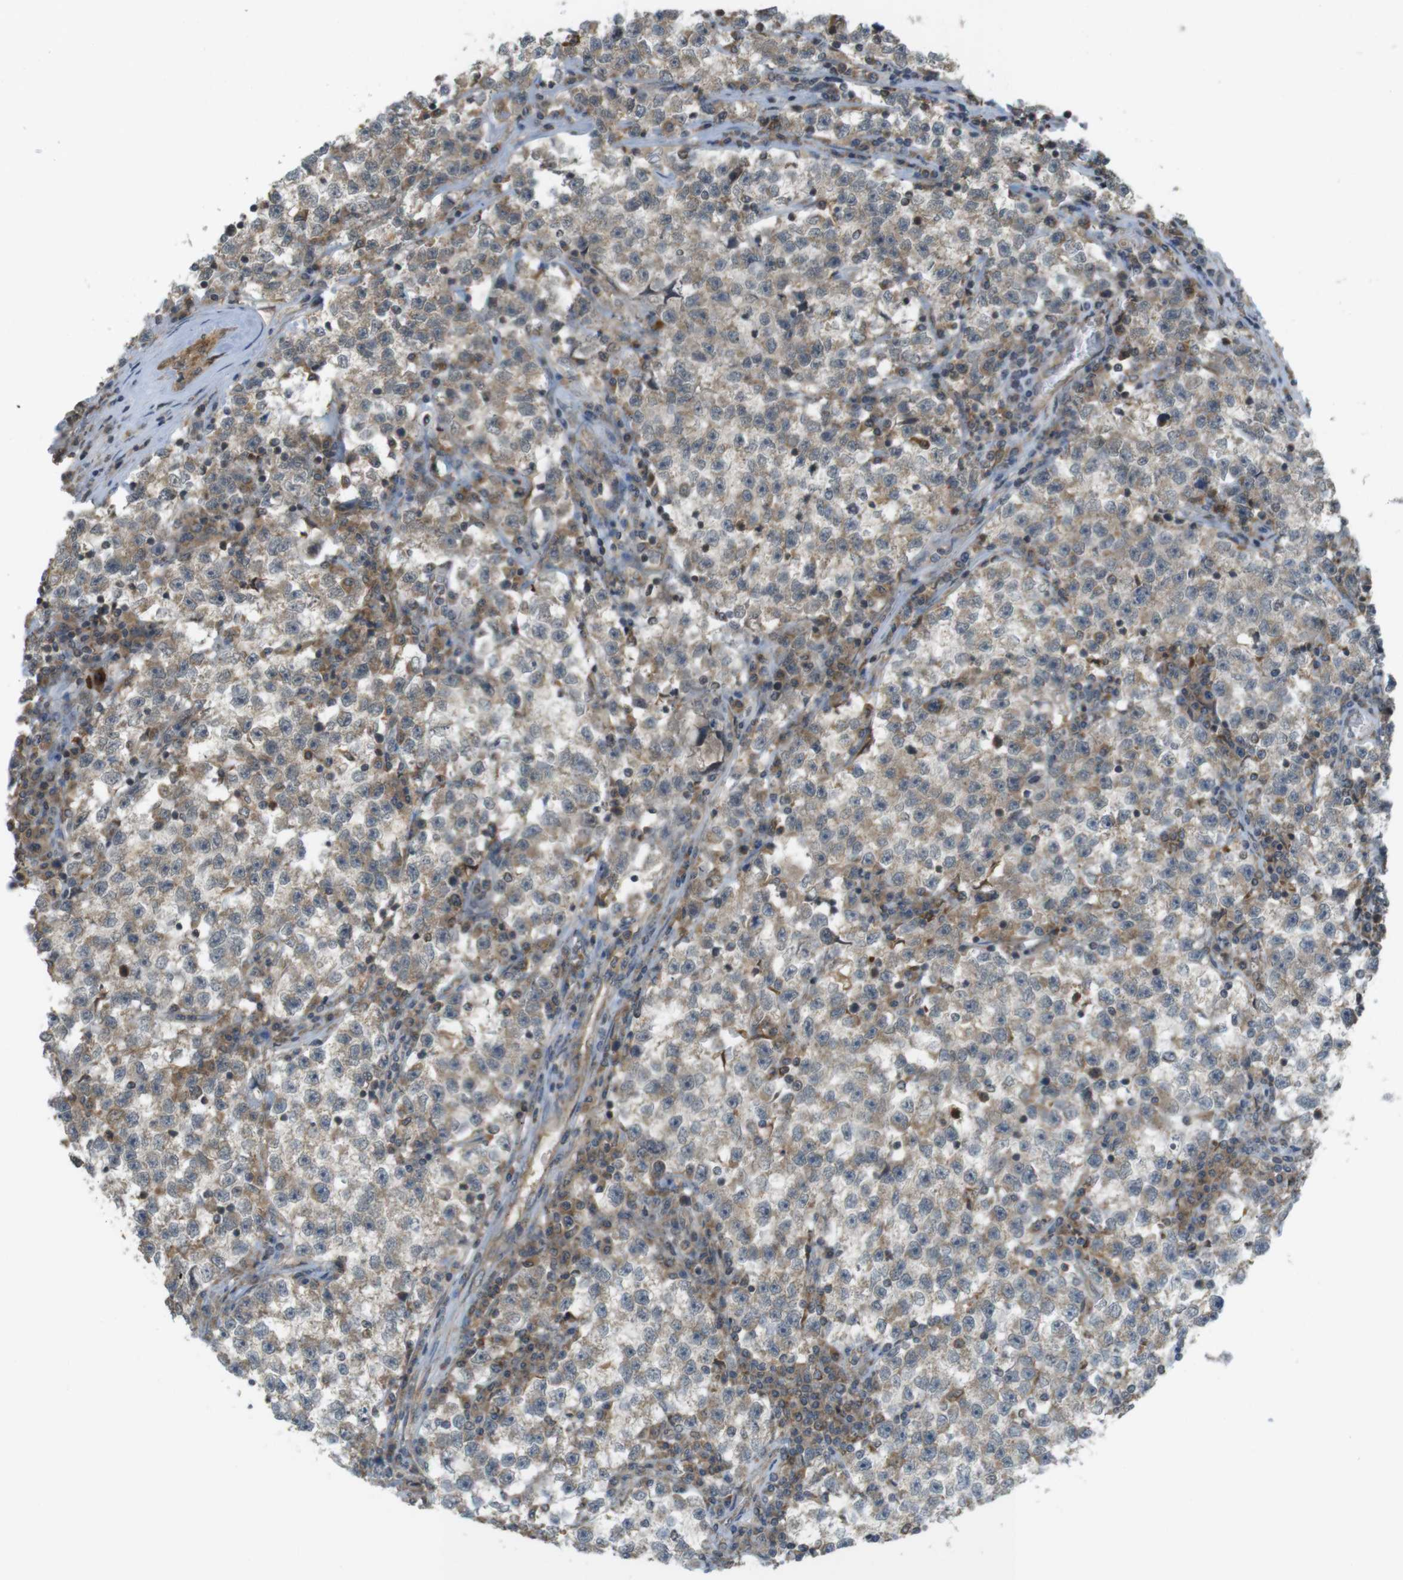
{"staining": {"intensity": "moderate", "quantity": "25%-75%", "location": "cytoplasmic/membranous"}, "tissue": "testis cancer", "cell_type": "Tumor cells", "image_type": "cancer", "snomed": [{"axis": "morphology", "description": "Seminoma, NOS"}, {"axis": "topography", "description": "Testis"}], "caption": "A brown stain shows moderate cytoplasmic/membranous expression of a protein in human testis seminoma tumor cells.", "gene": "RNF130", "patient": {"sex": "male", "age": 22}}